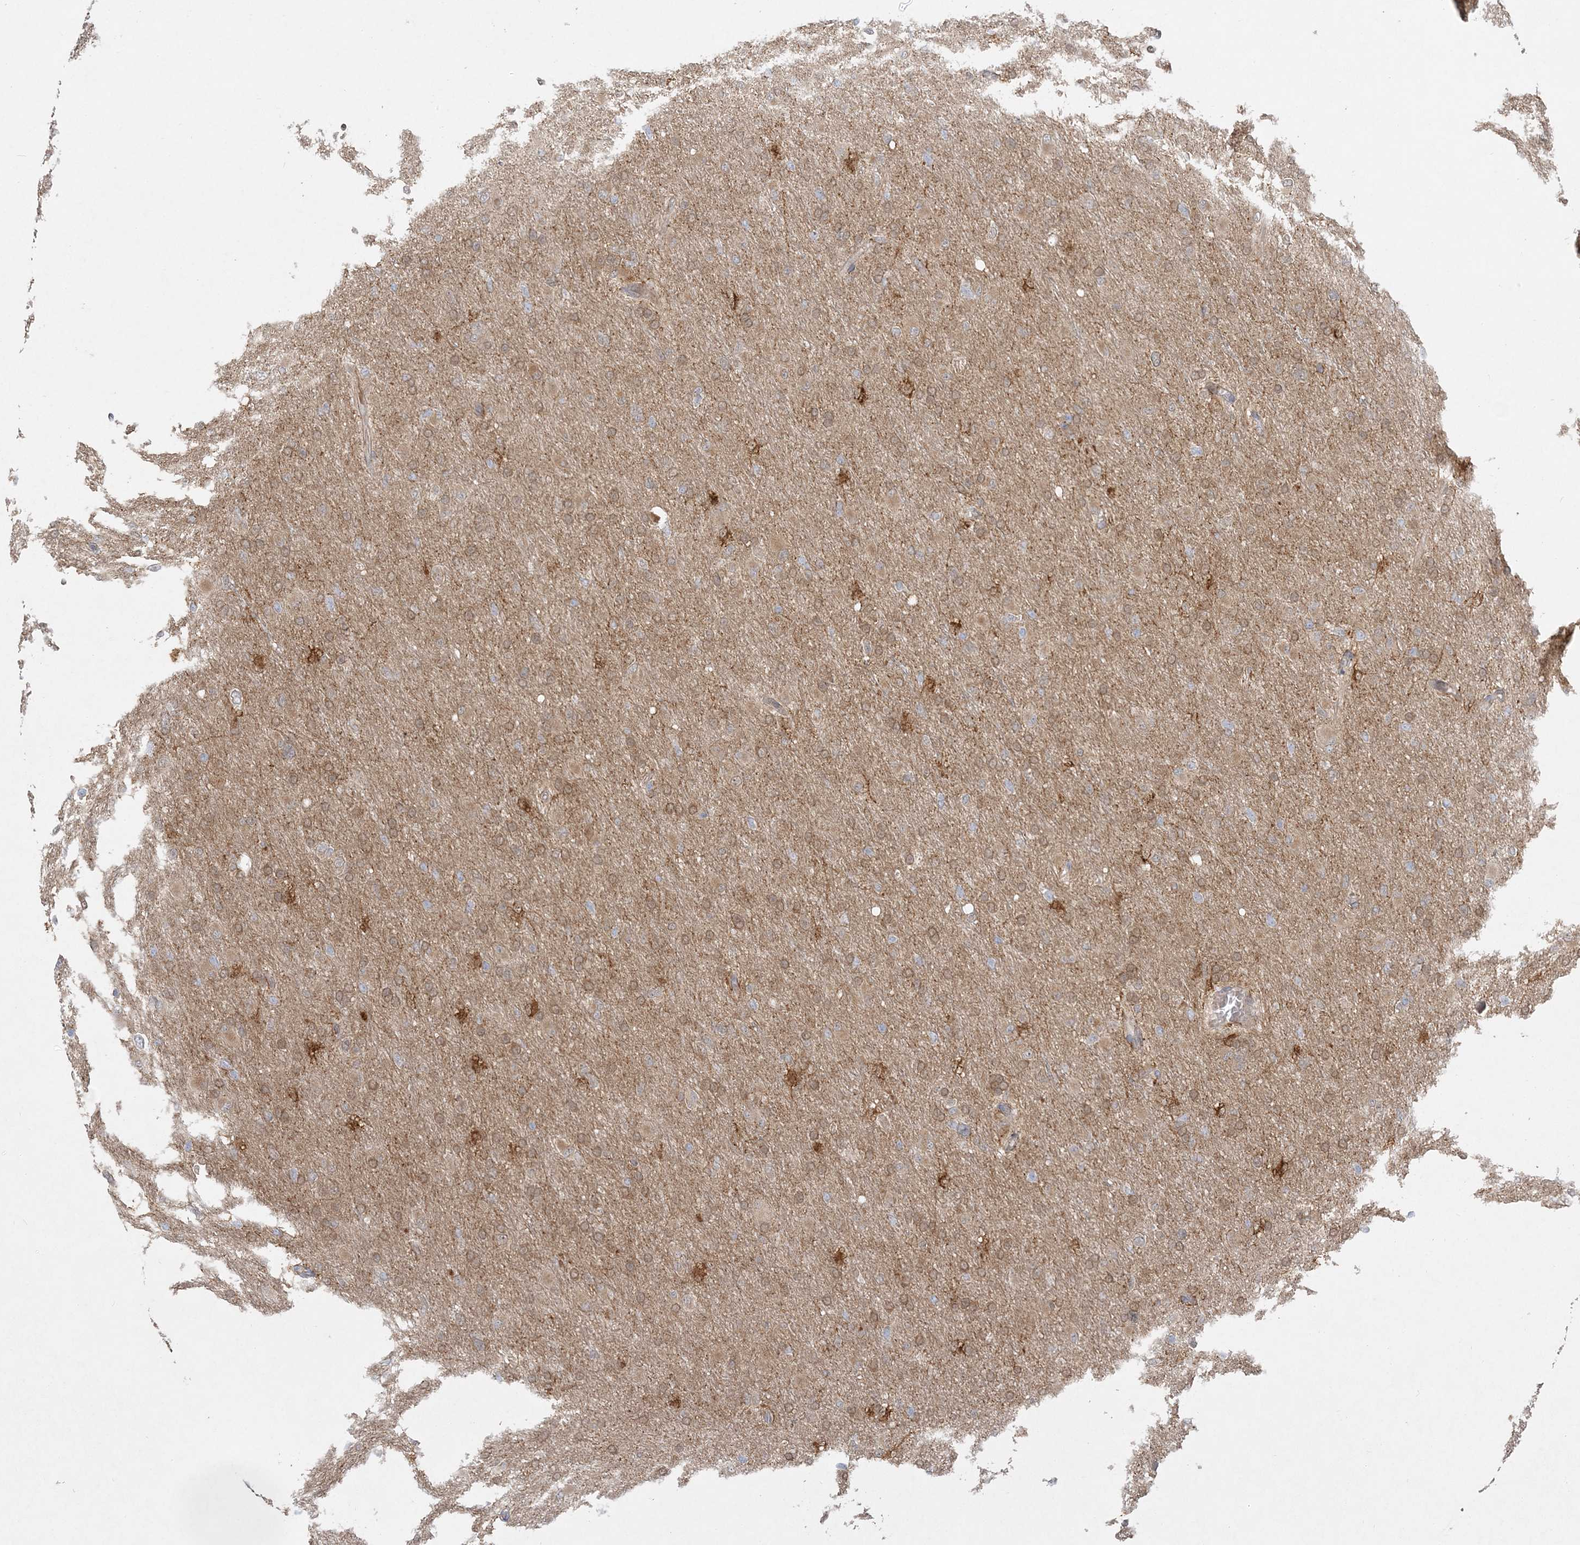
{"staining": {"intensity": "negative", "quantity": "none", "location": "none"}, "tissue": "glioma", "cell_type": "Tumor cells", "image_type": "cancer", "snomed": [{"axis": "morphology", "description": "Glioma, malignant, High grade"}, {"axis": "topography", "description": "Cerebral cortex"}], "caption": "DAB immunohistochemical staining of human malignant high-grade glioma demonstrates no significant staining in tumor cells.", "gene": "INPP1", "patient": {"sex": "female", "age": 36}}